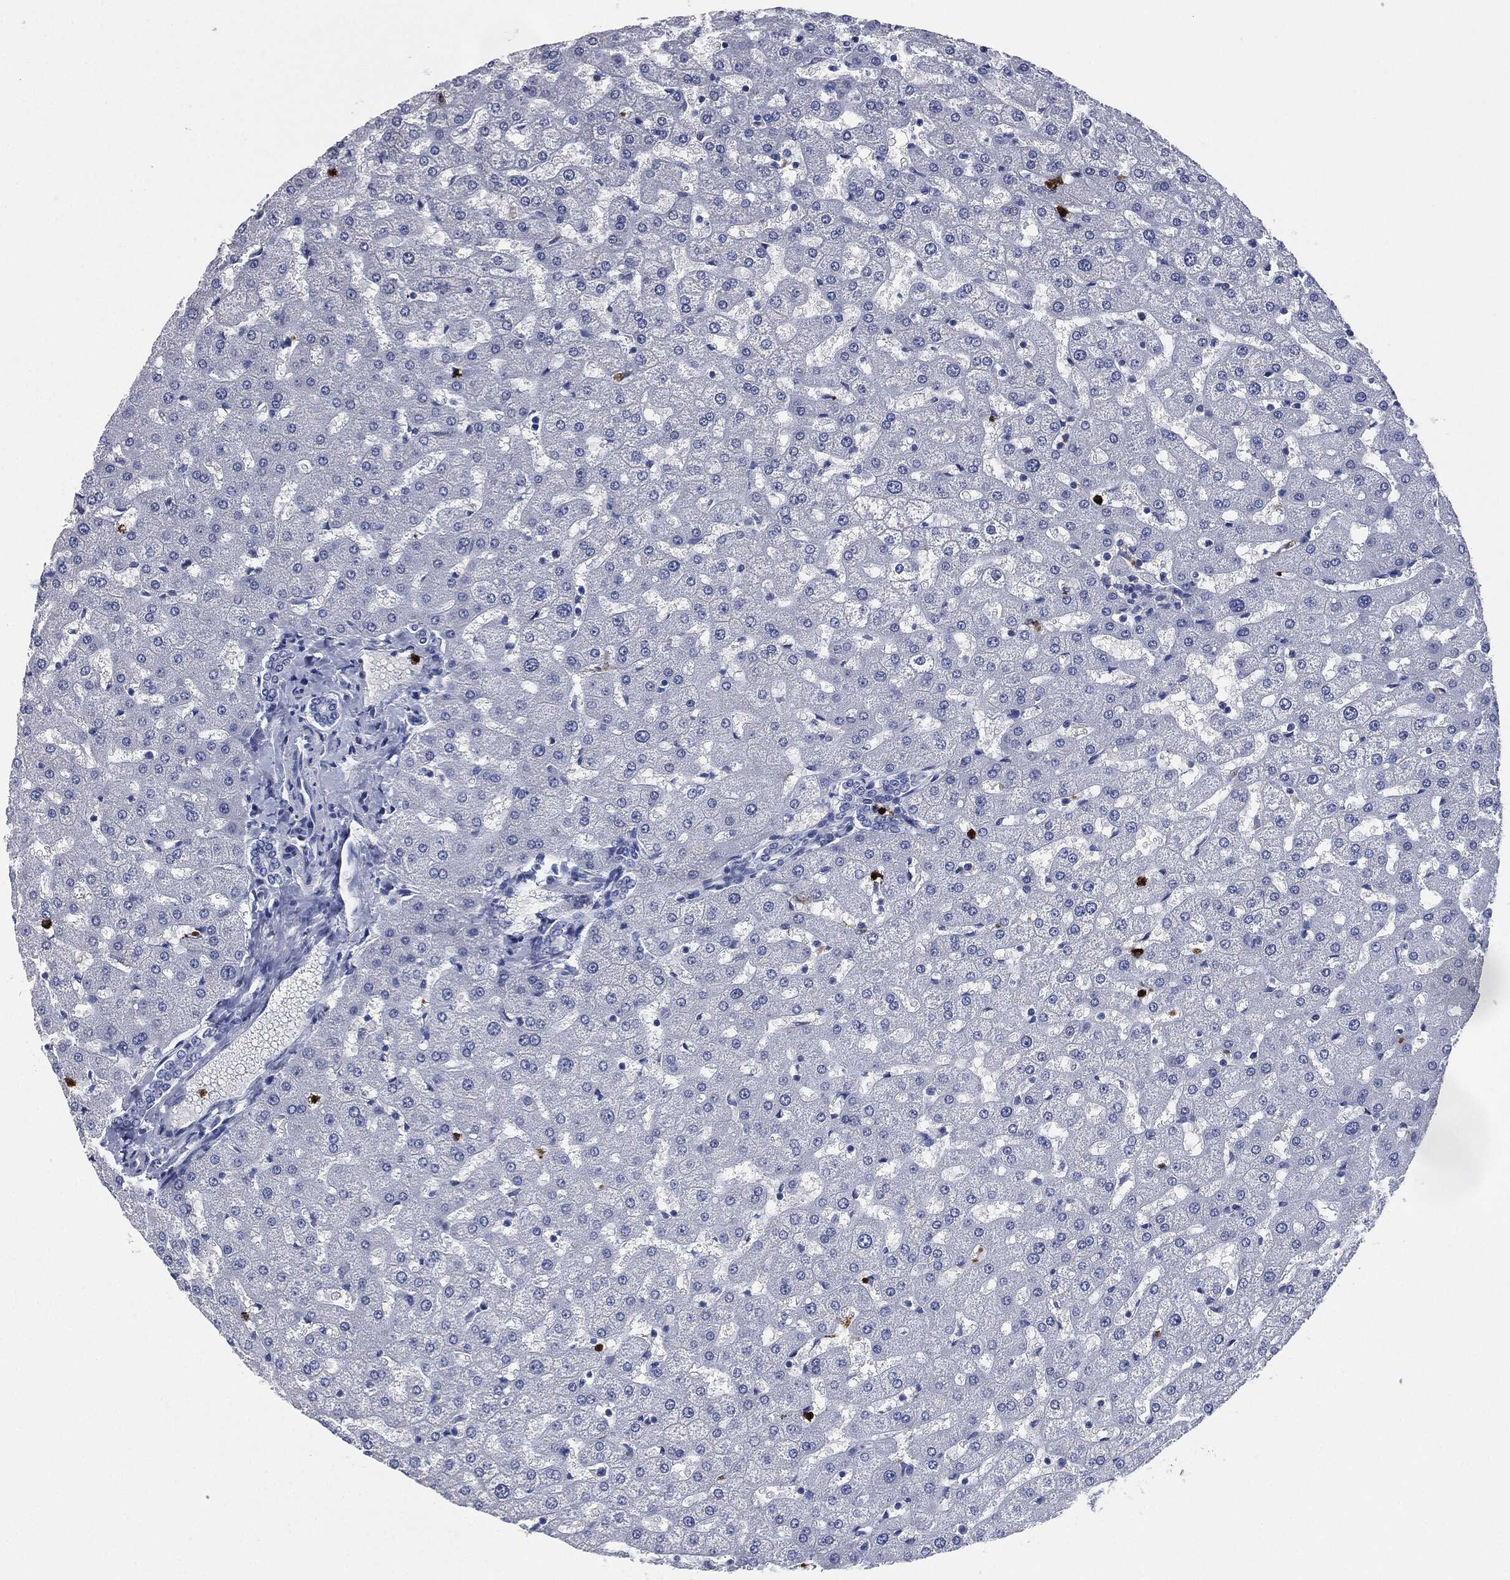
{"staining": {"intensity": "negative", "quantity": "none", "location": "none"}, "tissue": "liver", "cell_type": "Cholangiocytes", "image_type": "normal", "snomed": [{"axis": "morphology", "description": "Normal tissue, NOS"}, {"axis": "topography", "description": "Liver"}], "caption": "Liver stained for a protein using immunohistochemistry (IHC) demonstrates no expression cholangiocytes.", "gene": "CEACAM8", "patient": {"sex": "female", "age": 50}}